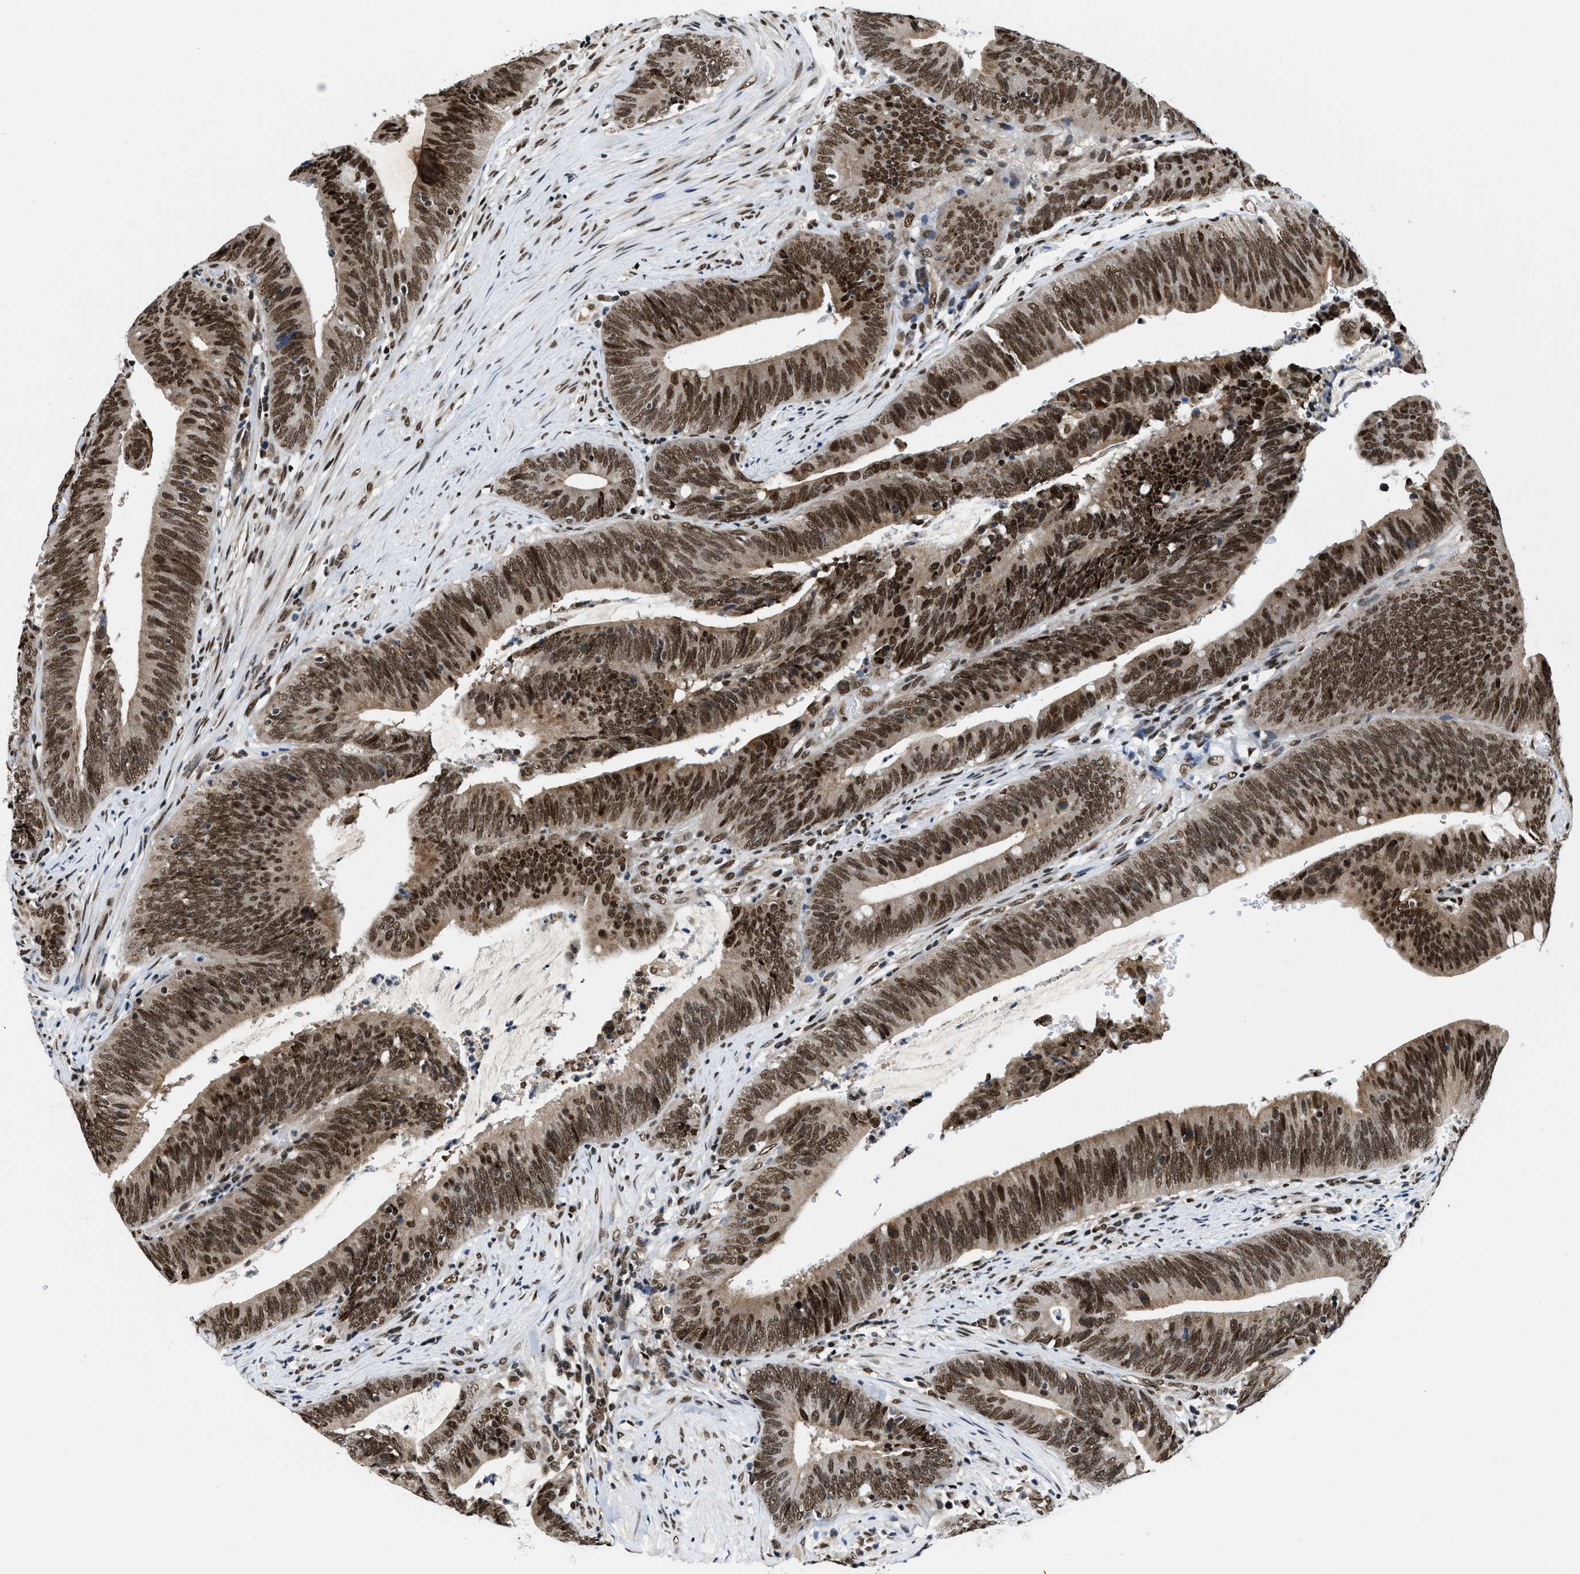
{"staining": {"intensity": "strong", "quantity": ">75%", "location": "nuclear"}, "tissue": "colorectal cancer", "cell_type": "Tumor cells", "image_type": "cancer", "snomed": [{"axis": "morphology", "description": "Normal tissue, NOS"}, {"axis": "morphology", "description": "Adenocarcinoma, NOS"}, {"axis": "topography", "description": "Rectum"}], "caption": "Protein positivity by IHC displays strong nuclear staining in approximately >75% of tumor cells in colorectal cancer (adenocarcinoma). The staining is performed using DAB brown chromogen to label protein expression. The nuclei are counter-stained blue using hematoxylin.", "gene": "SAFB", "patient": {"sex": "female", "age": 66}}